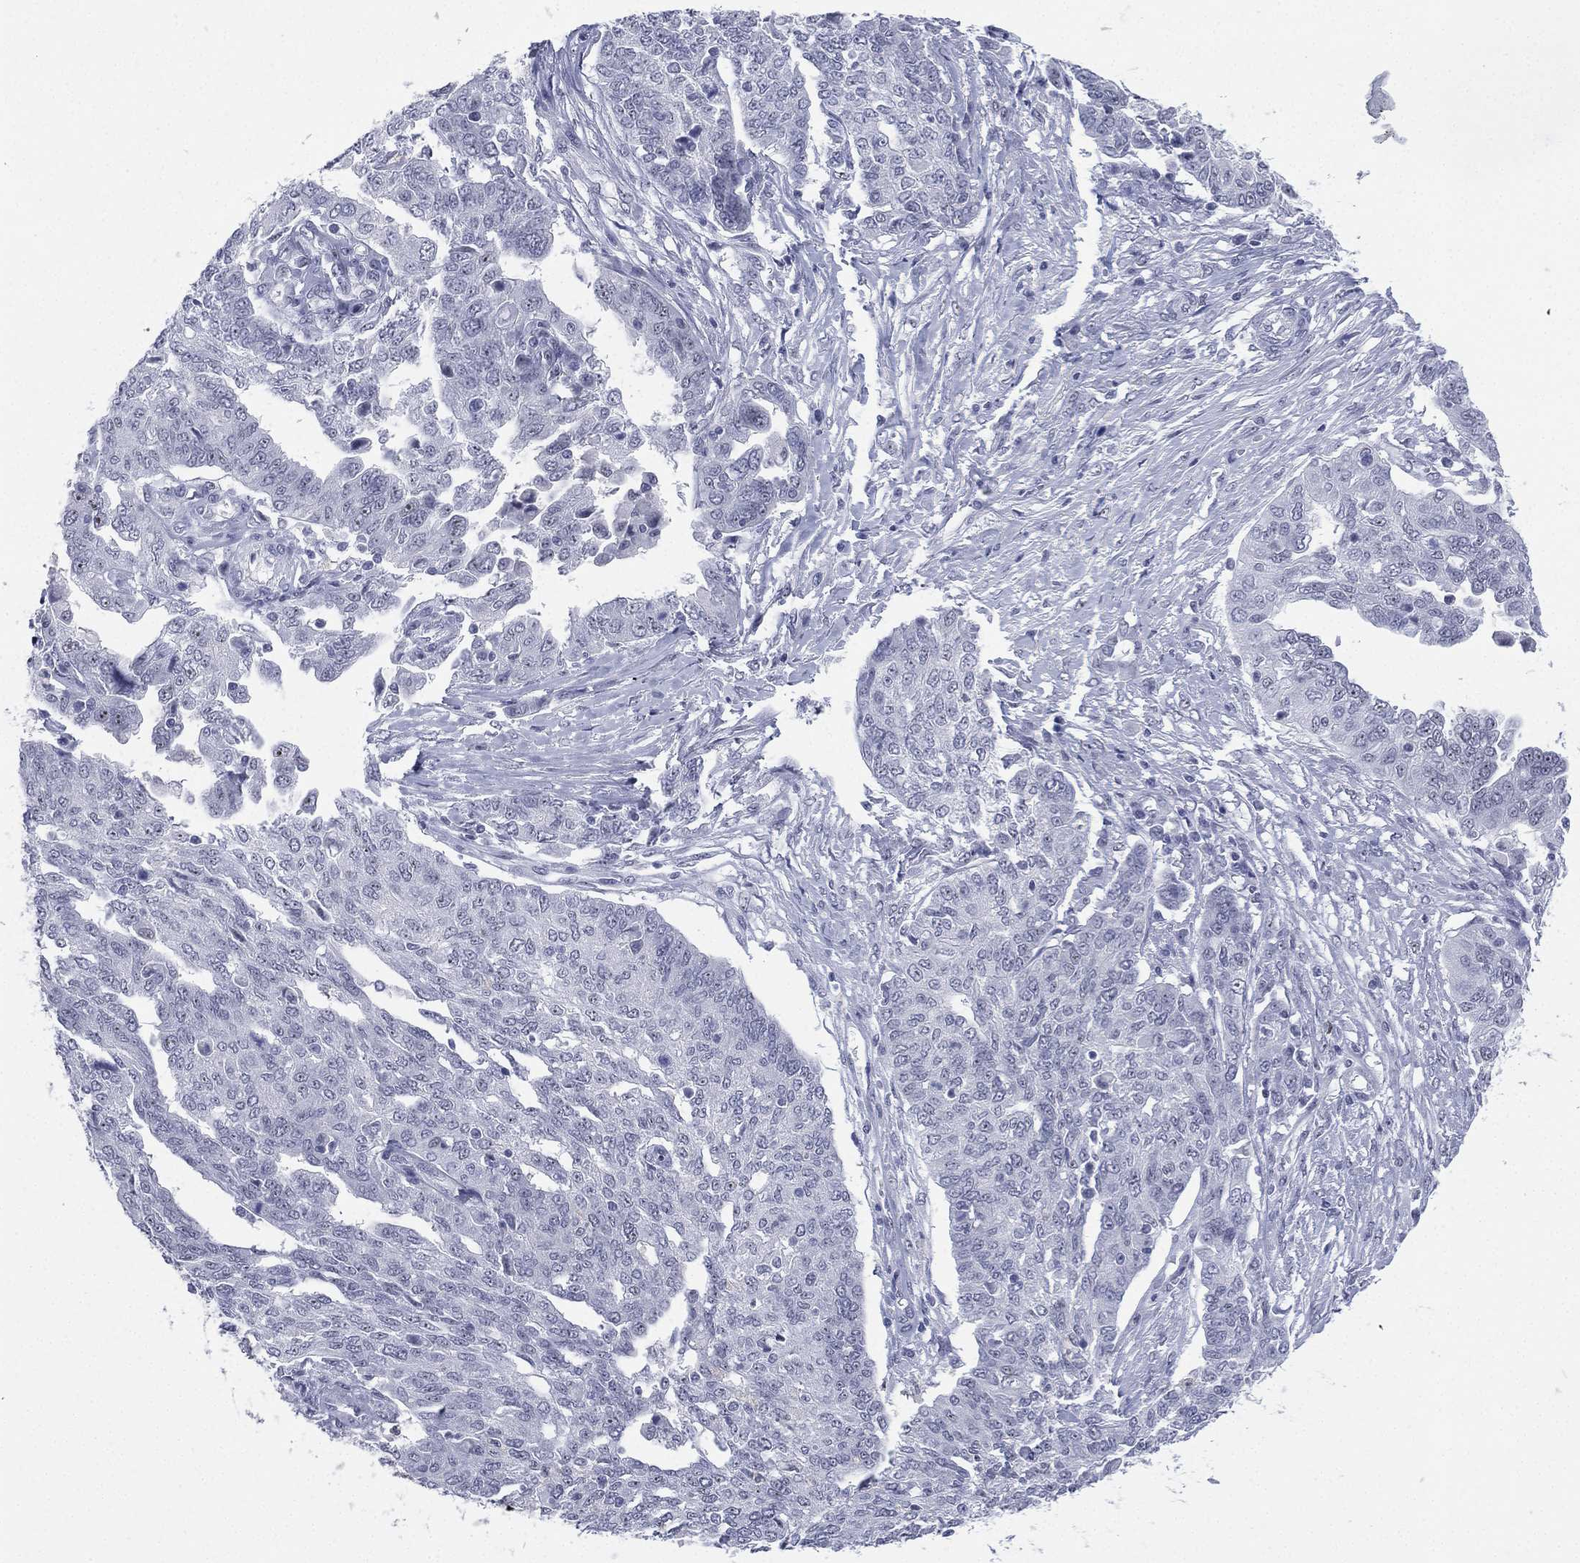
{"staining": {"intensity": "negative", "quantity": "none", "location": "none"}, "tissue": "ovarian cancer", "cell_type": "Tumor cells", "image_type": "cancer", "snomed": [{"axis": "morphology", "description": "Cystadenocarcinoma, serous, NOS"}, {"axis": "topography", "description": "Ovary"}], "caption": "The IHC histopathology image has no significant staining in tumor cells of ovarian cancer tissue. (Brightfield microscopy of DAB immunohistochemistry (IHC) at high magnification).", "gene": "CD22", "patient": {"sex": "female", "age": 67}}